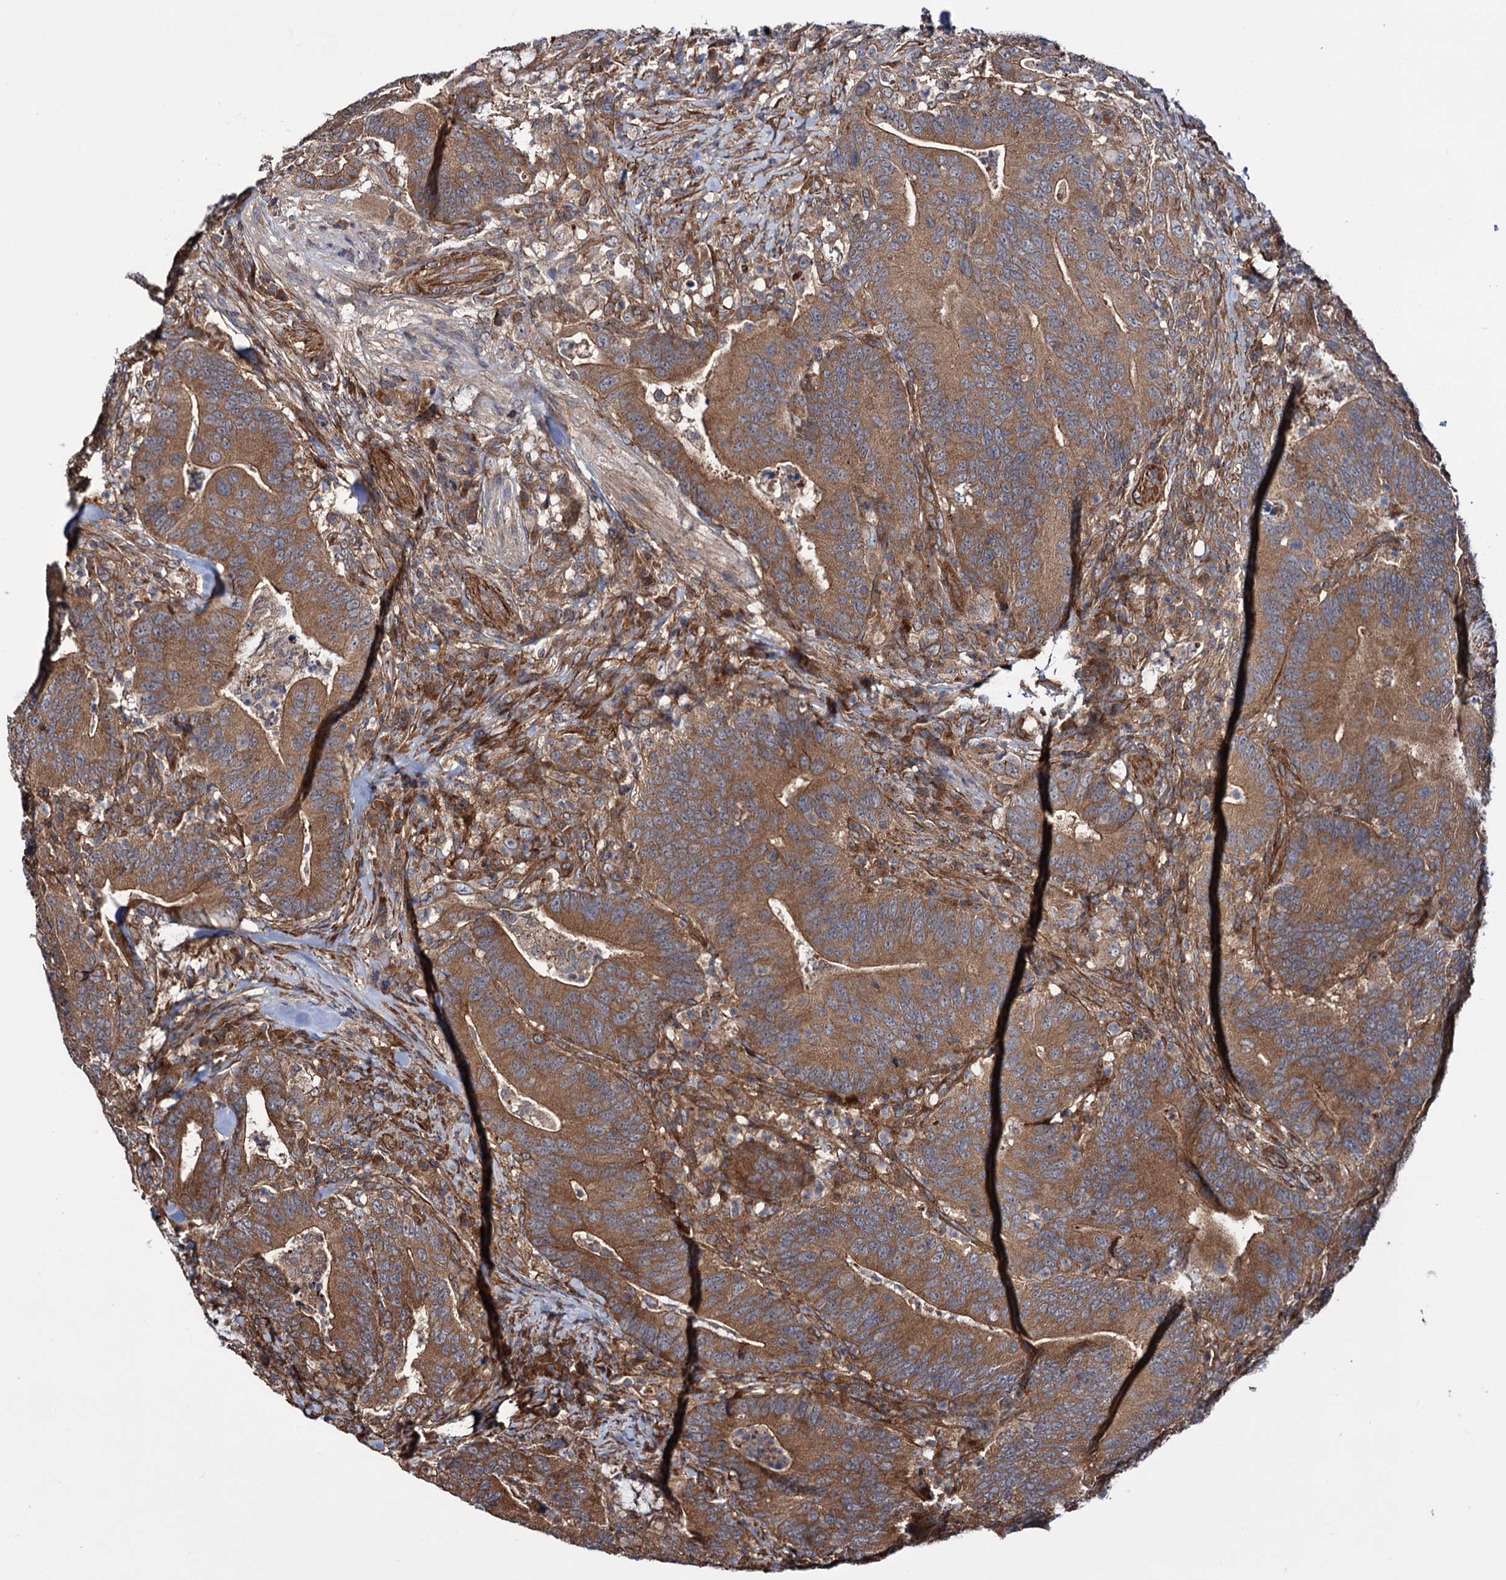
{"staining": {"intensity": "strong", "quantity": ">75%", "location": "cytoplasmic/membranous"}, "tissue": "colorectal cancer", "cell_type": "Tumor cells", "image_type": "cancer", "snomed": [{"axis": "morphology", "description": "Adenocarcinoma, NOS"}, {"axis": "topography", "description": "Colon"}], "caption": "Adenocarcinoma (colorectal) tissue reveals strong cytoplasmic/membranous positivity in approximately >75% of tumor cells, visualized by immunohistochemistry.", "gene": "FERMT2", "patient": {"sex": "female", "age": 66}}